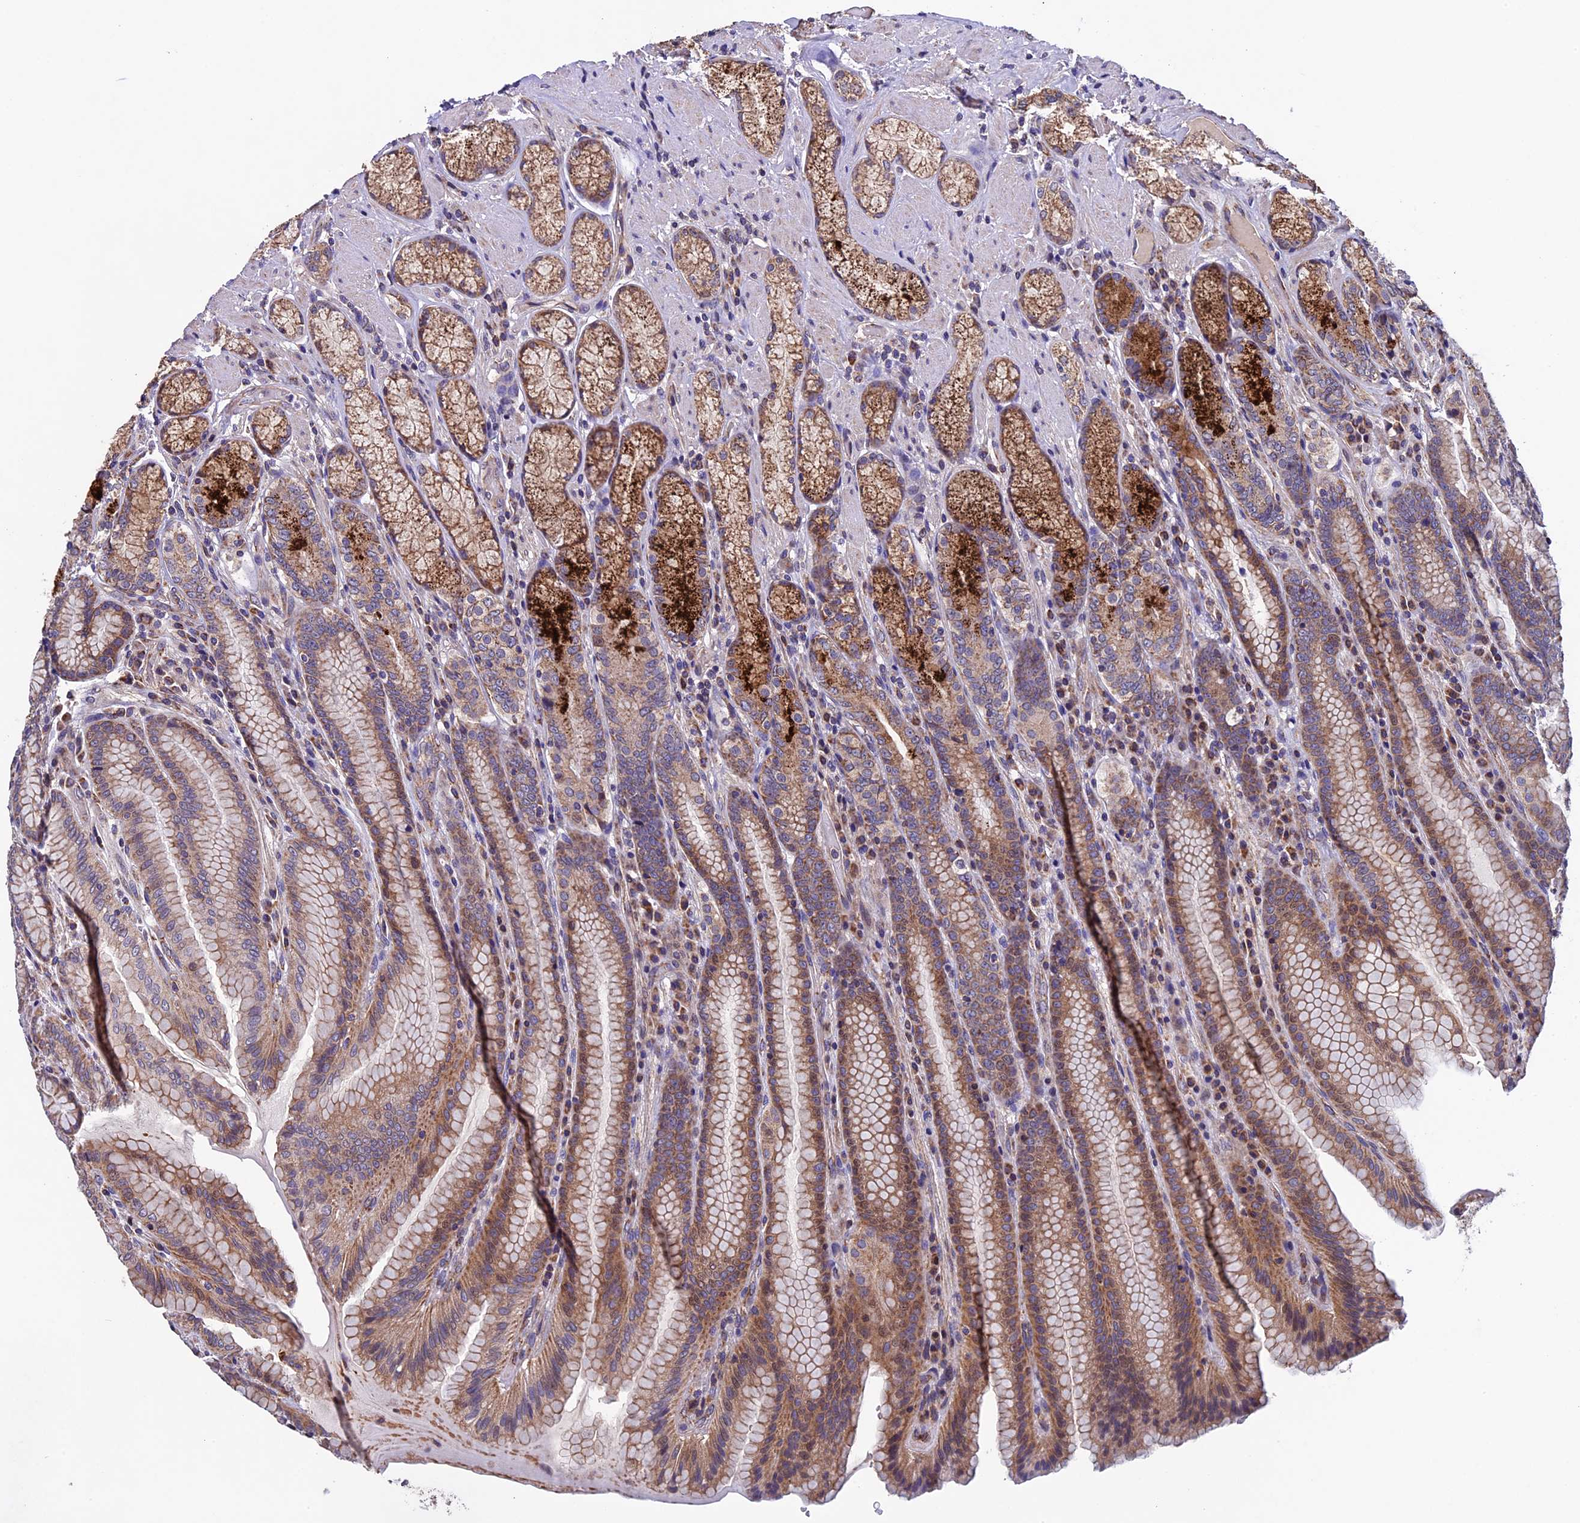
{"staining": {"intensity": "strong", "quantity": "25%-75%", "location": "cytoplasmic/membranous"}, "tissue": "stomach", "cell_type": "Glandular cells", "image_type": "normal", "snomed": [{"axis": "morphology", "description": "Normal tissue, NOS"}, {"axis": "topography", "description": "Stomach, upper"}, {"axis": "topography", "description": "Stomach, lower"}], "caption": "Benign stomach demonstrates strong cytoplasmic/membranous positivity in about 25%-75% of glandular cells.", "gene": "RNF17", "patient": {"sex": "female", "age": 76}}